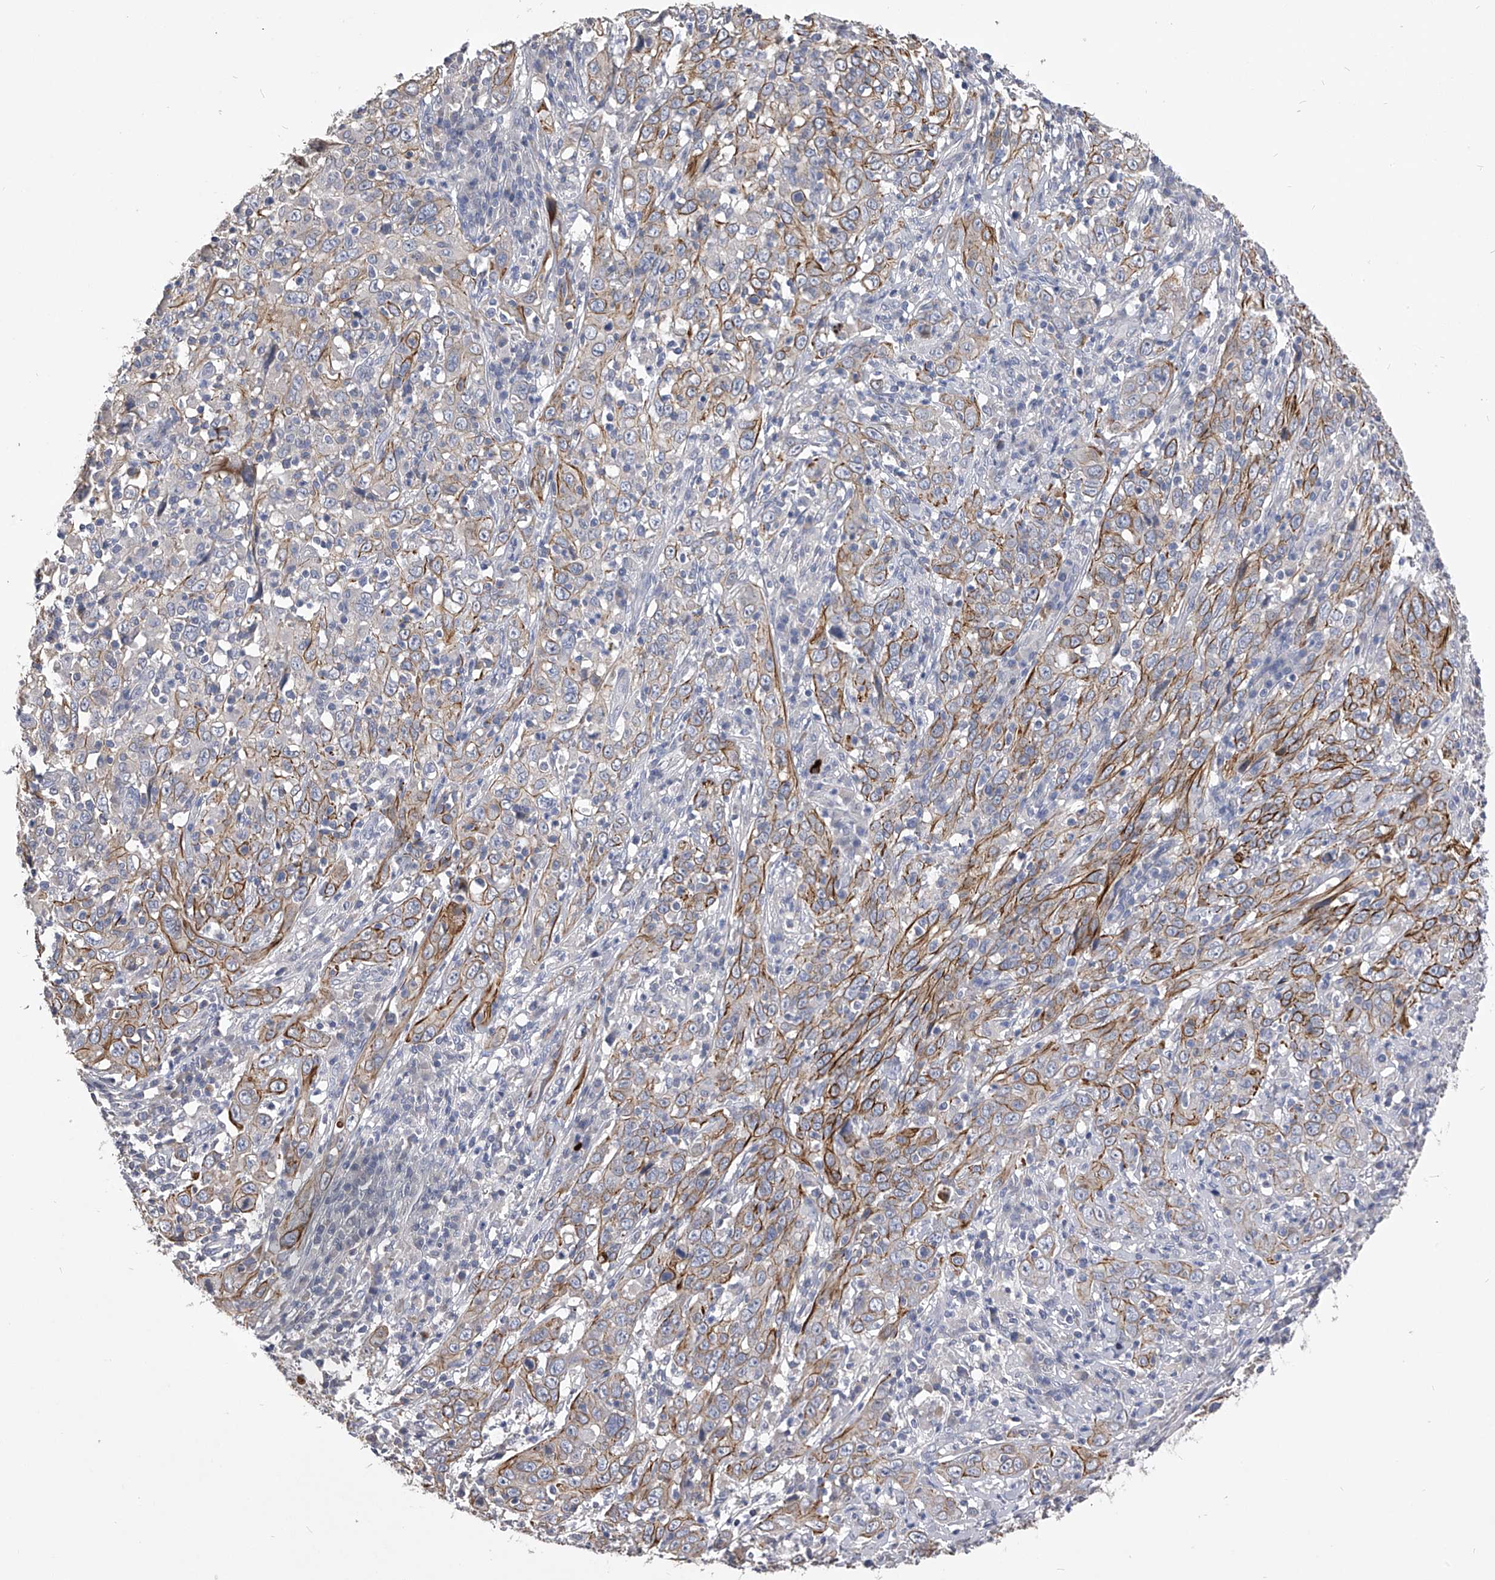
{"staining": {"intensity": "moderate", "quantity": "25%-75%", "location": "cytoplasmic/membranous"}, "tissue": "cervical cancer", "cell_type": "Tumor cells", "image_type": "cancer", "snomed": [{"axis": "morphology", "description": "Squamous cell carcinoma, NOS"}, {"axis": "topography", "description": "Cervix"}], "caption": "This histopathology image displays immunohistochemistry staining of squamous cell carcinoma (cervical), with medium moderate cytoplasmic/membranous expression in about 25%-75% of tumor cells.", "gene": "MDN1", "patient": {"sex": "female", "age": 46}}